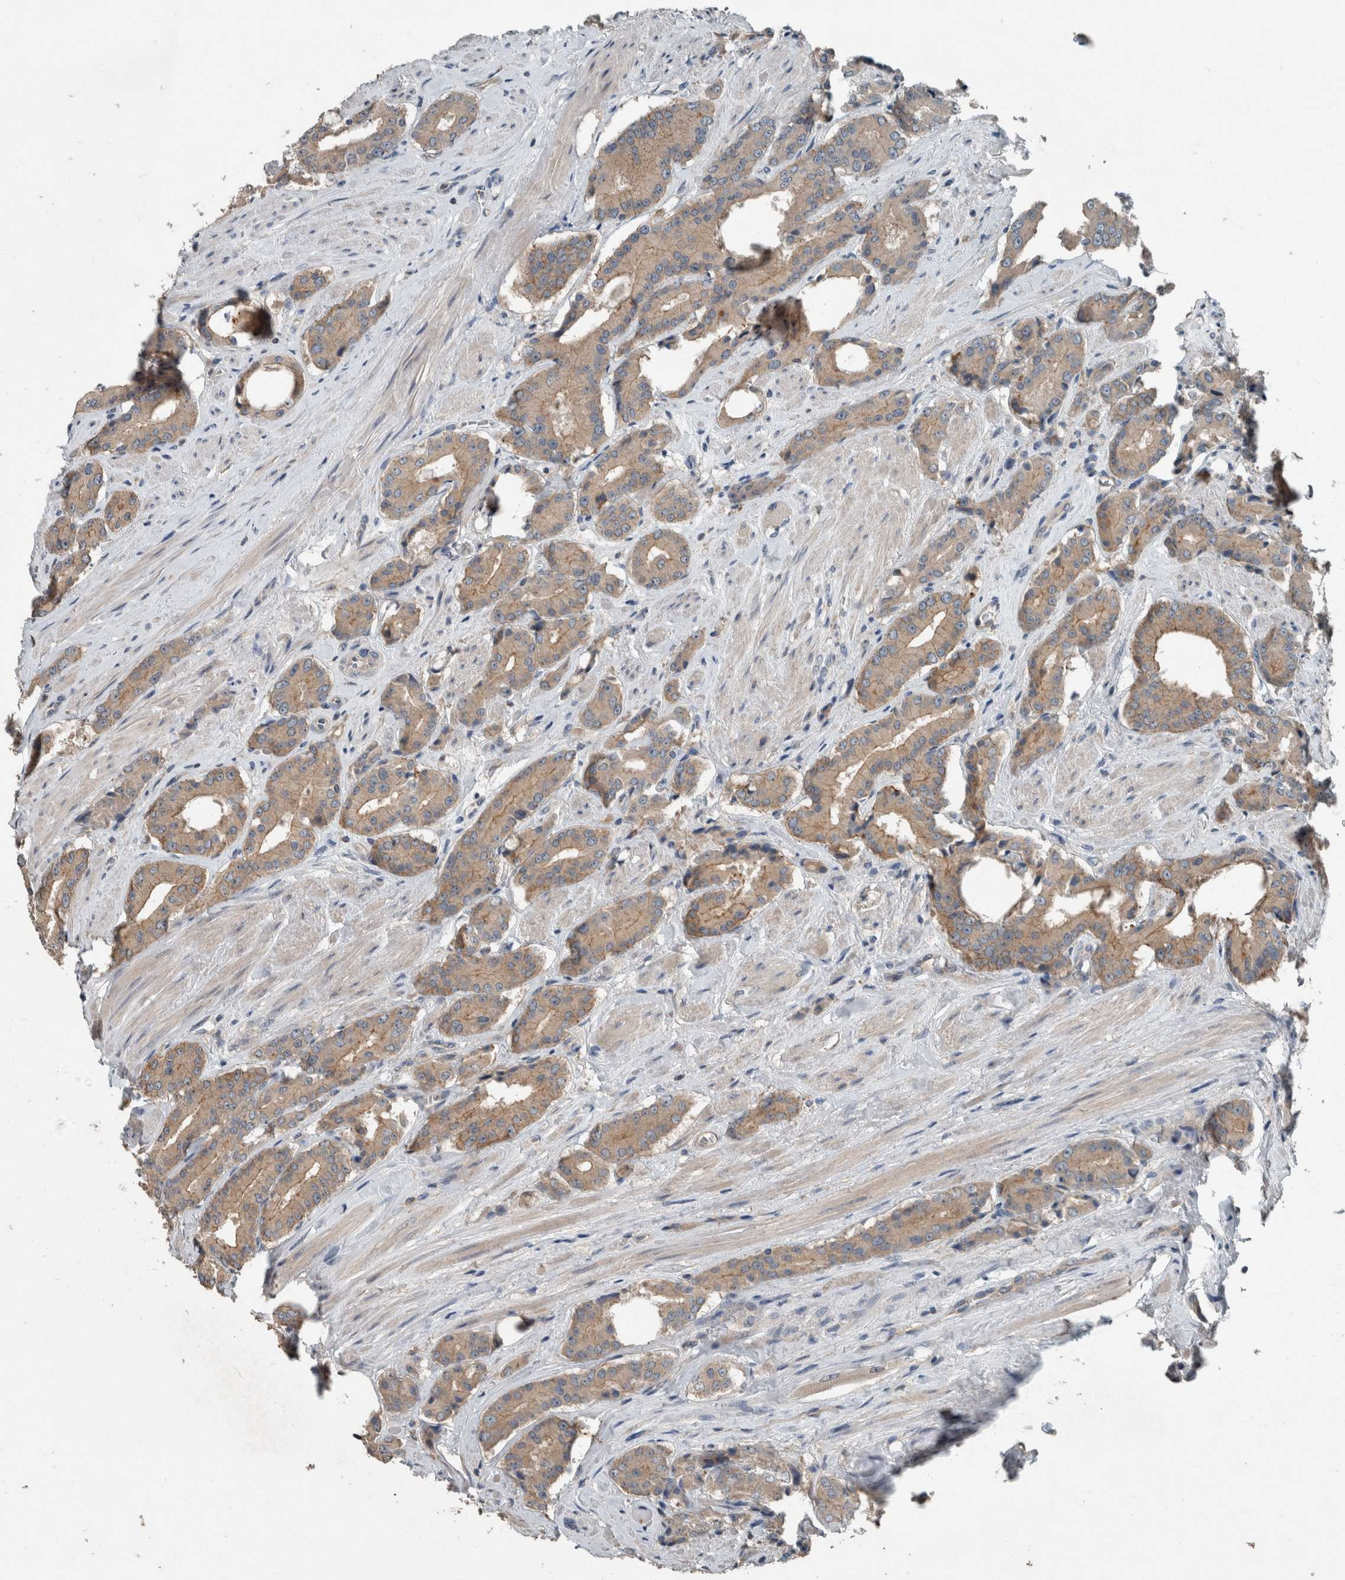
{"staining": {"intensity": "weak", "quantity": ">75%", "location": "cytoplasmic/membranous"}, "tissue": "prostate cancer", "cell_type": "Tumor cells", "image_type": "cancer", "snomed": [{"axis": "morphology", "description": "Adenocarcinoma, High grade"}, {"axis": "topography", "description": "Prostate"}], "caption": "Prostate cancer stained for a protein (brown) exhibits weak cytoplasmic/membranous positive positivity in approximately >75% of tumor cells.", "gene": "KNTC1", "patient": {"sex": "male", "age": 71}}